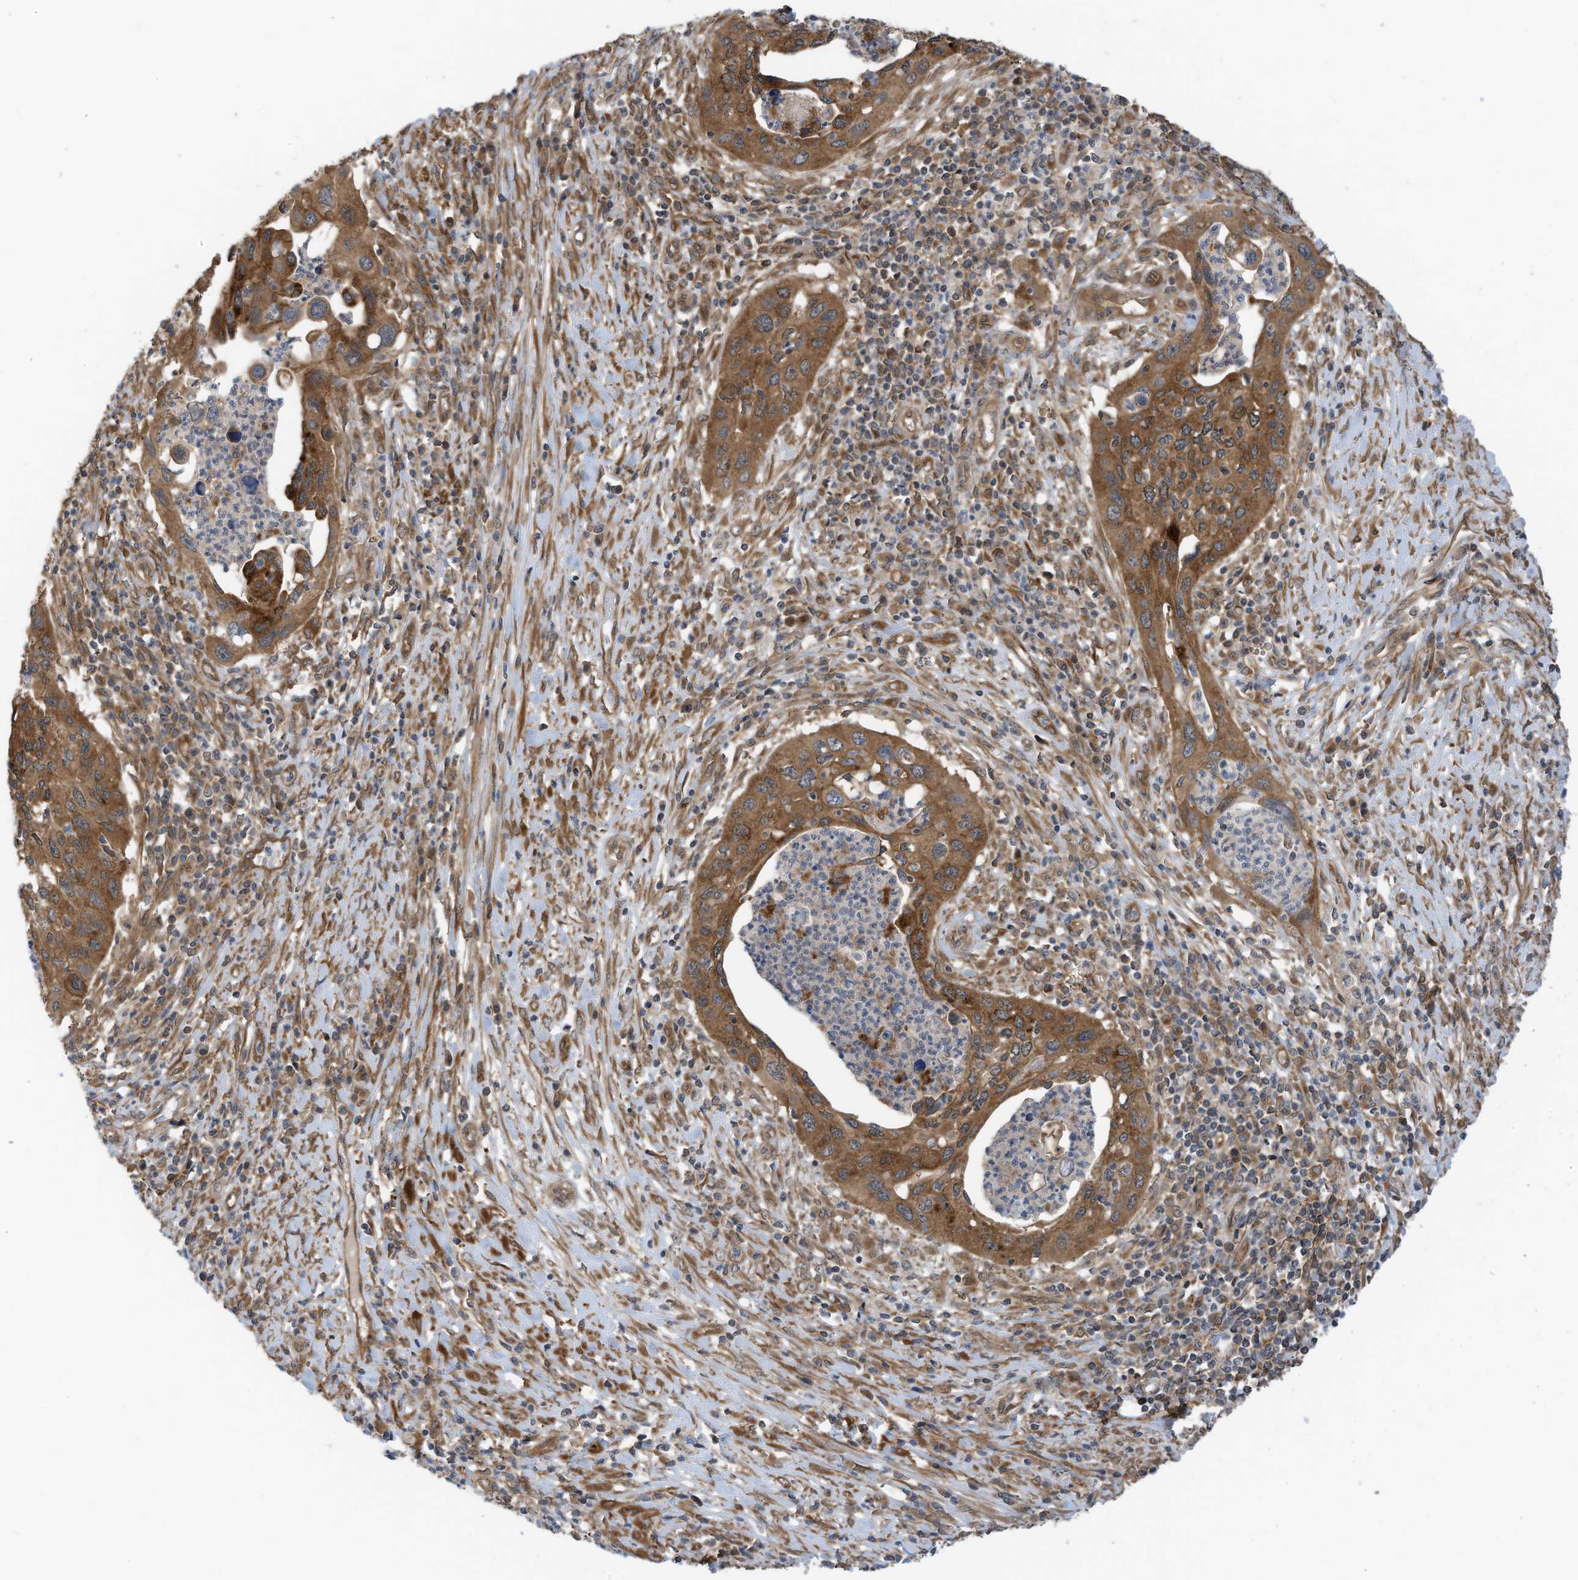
{"staining": {"intensity": "strong", "quantity": ">75%", "location": "cytoplasmic/membranous"}, "tissue": "cervical cancer", "cell_type": "Tumor cells", "image_type": "cancer", "snomed": [{"axis": "morphology", "description": "Squamous cell carcinoma, NOS"}, {"axis": "topography", "description": "Cervix"}], "caption": "Immunohistochemical staining of squamous cell carcinoma (cervical) reveals high levels of strong cytoplasmic/membranous protein positivity in approximately >75% of tumor cells. (Brightfield microscopy of DAB IHC at high magnification).", "gene": "REPS1", "patient": {"sex": "female", "age": 38}}